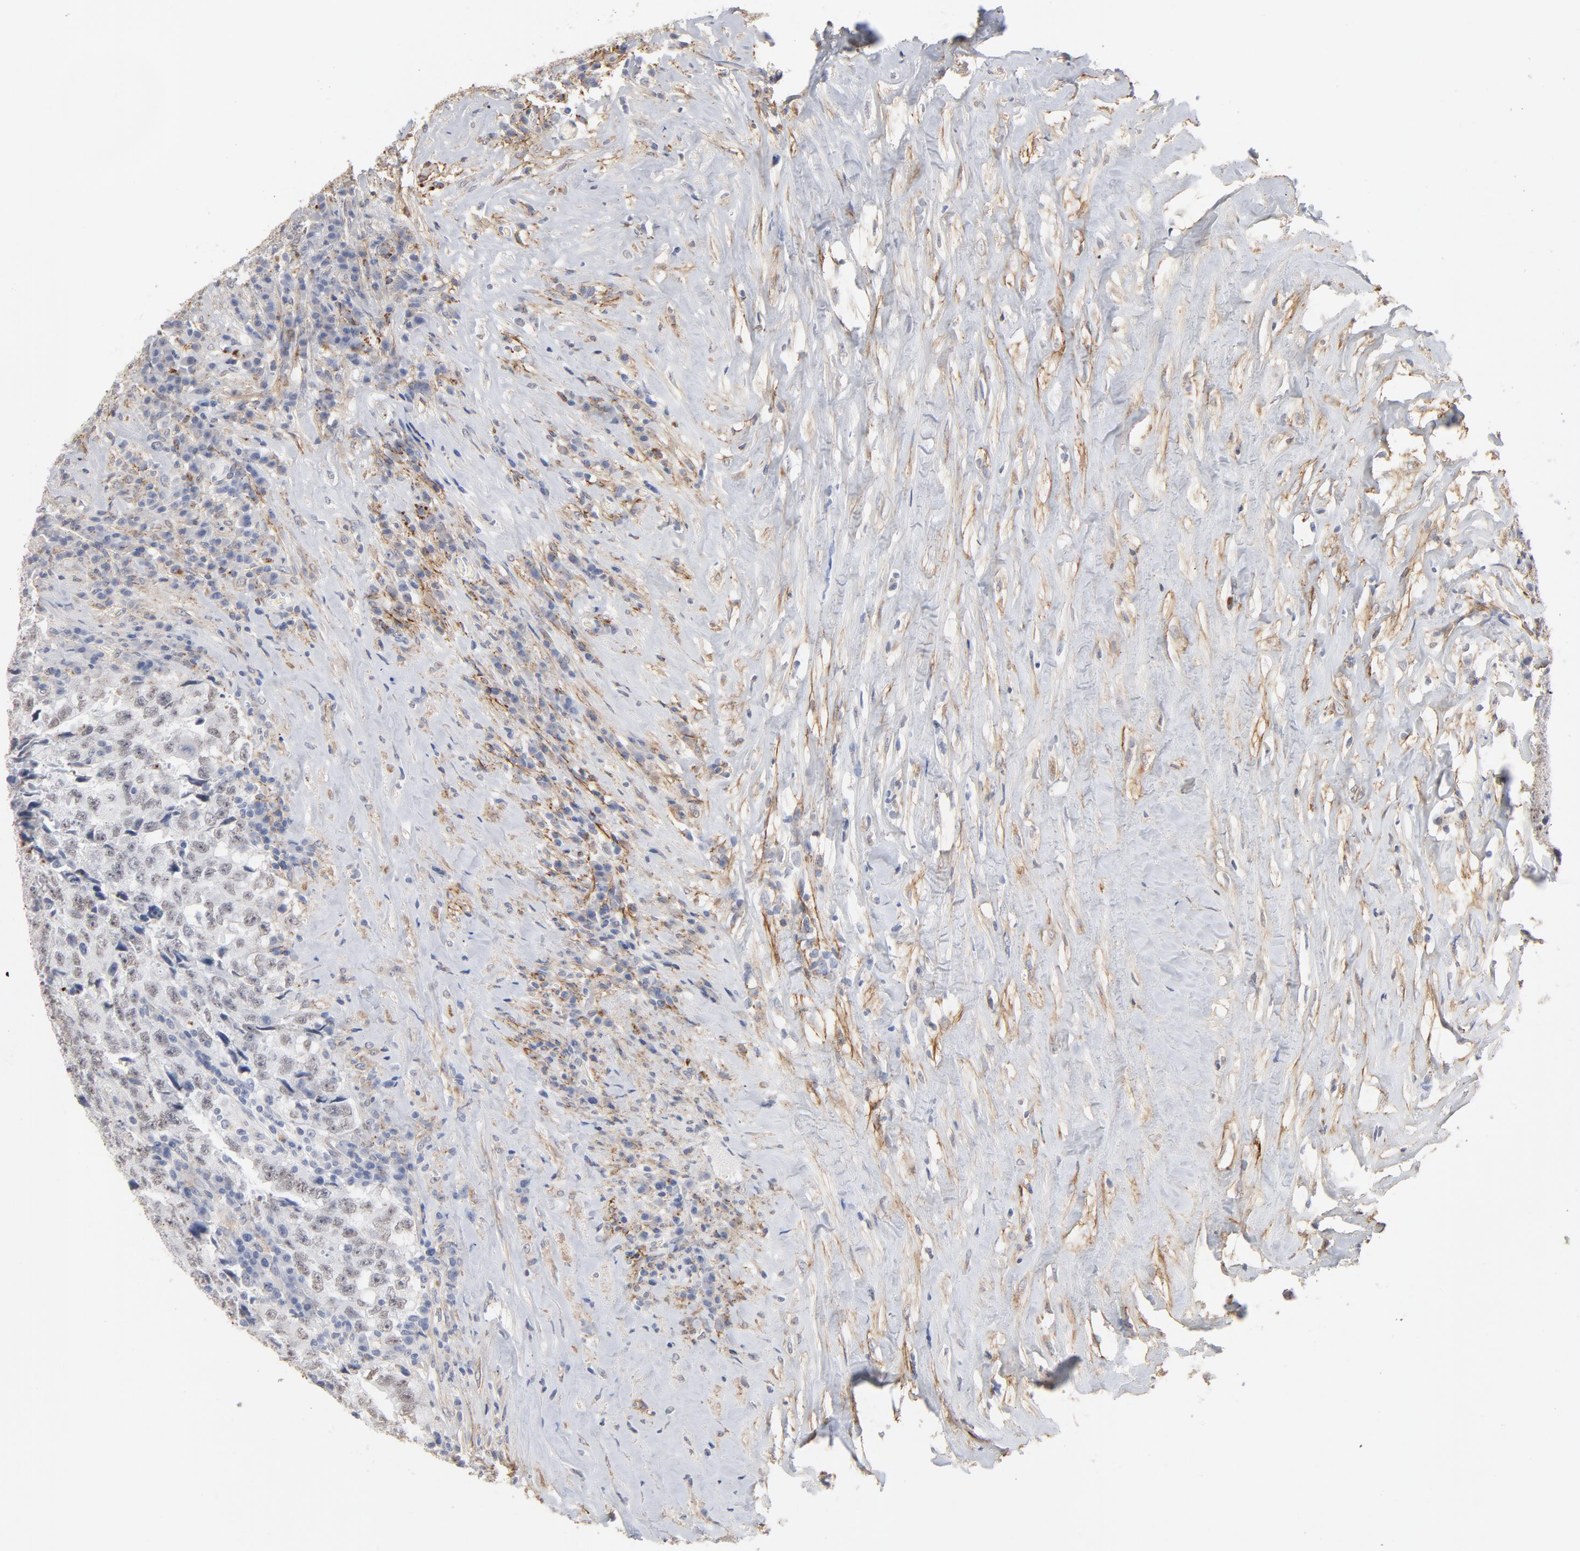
{"staining": {"intensity": "negative", "quantity": "none", "location": "none"}, "tissue": "testis cancer", "cell_type": "Tumor cells", "image_type": "cancer", "snomed": [{"axis": "morphology", "description": "Necrosis, NOS"}, {"axis": "morphology", "description": "Carcinoma, Embryonal, NOS"}, {"axis": "topography", "description": "Testis"}], "caption": "An IHC micrograph of testis embryonal carcinoma is shown. There is no staining in tumor cells of testis embryonal carcinoma.", "gene": "LTBP2", "patient": {"sex": "male", "age": 19}}